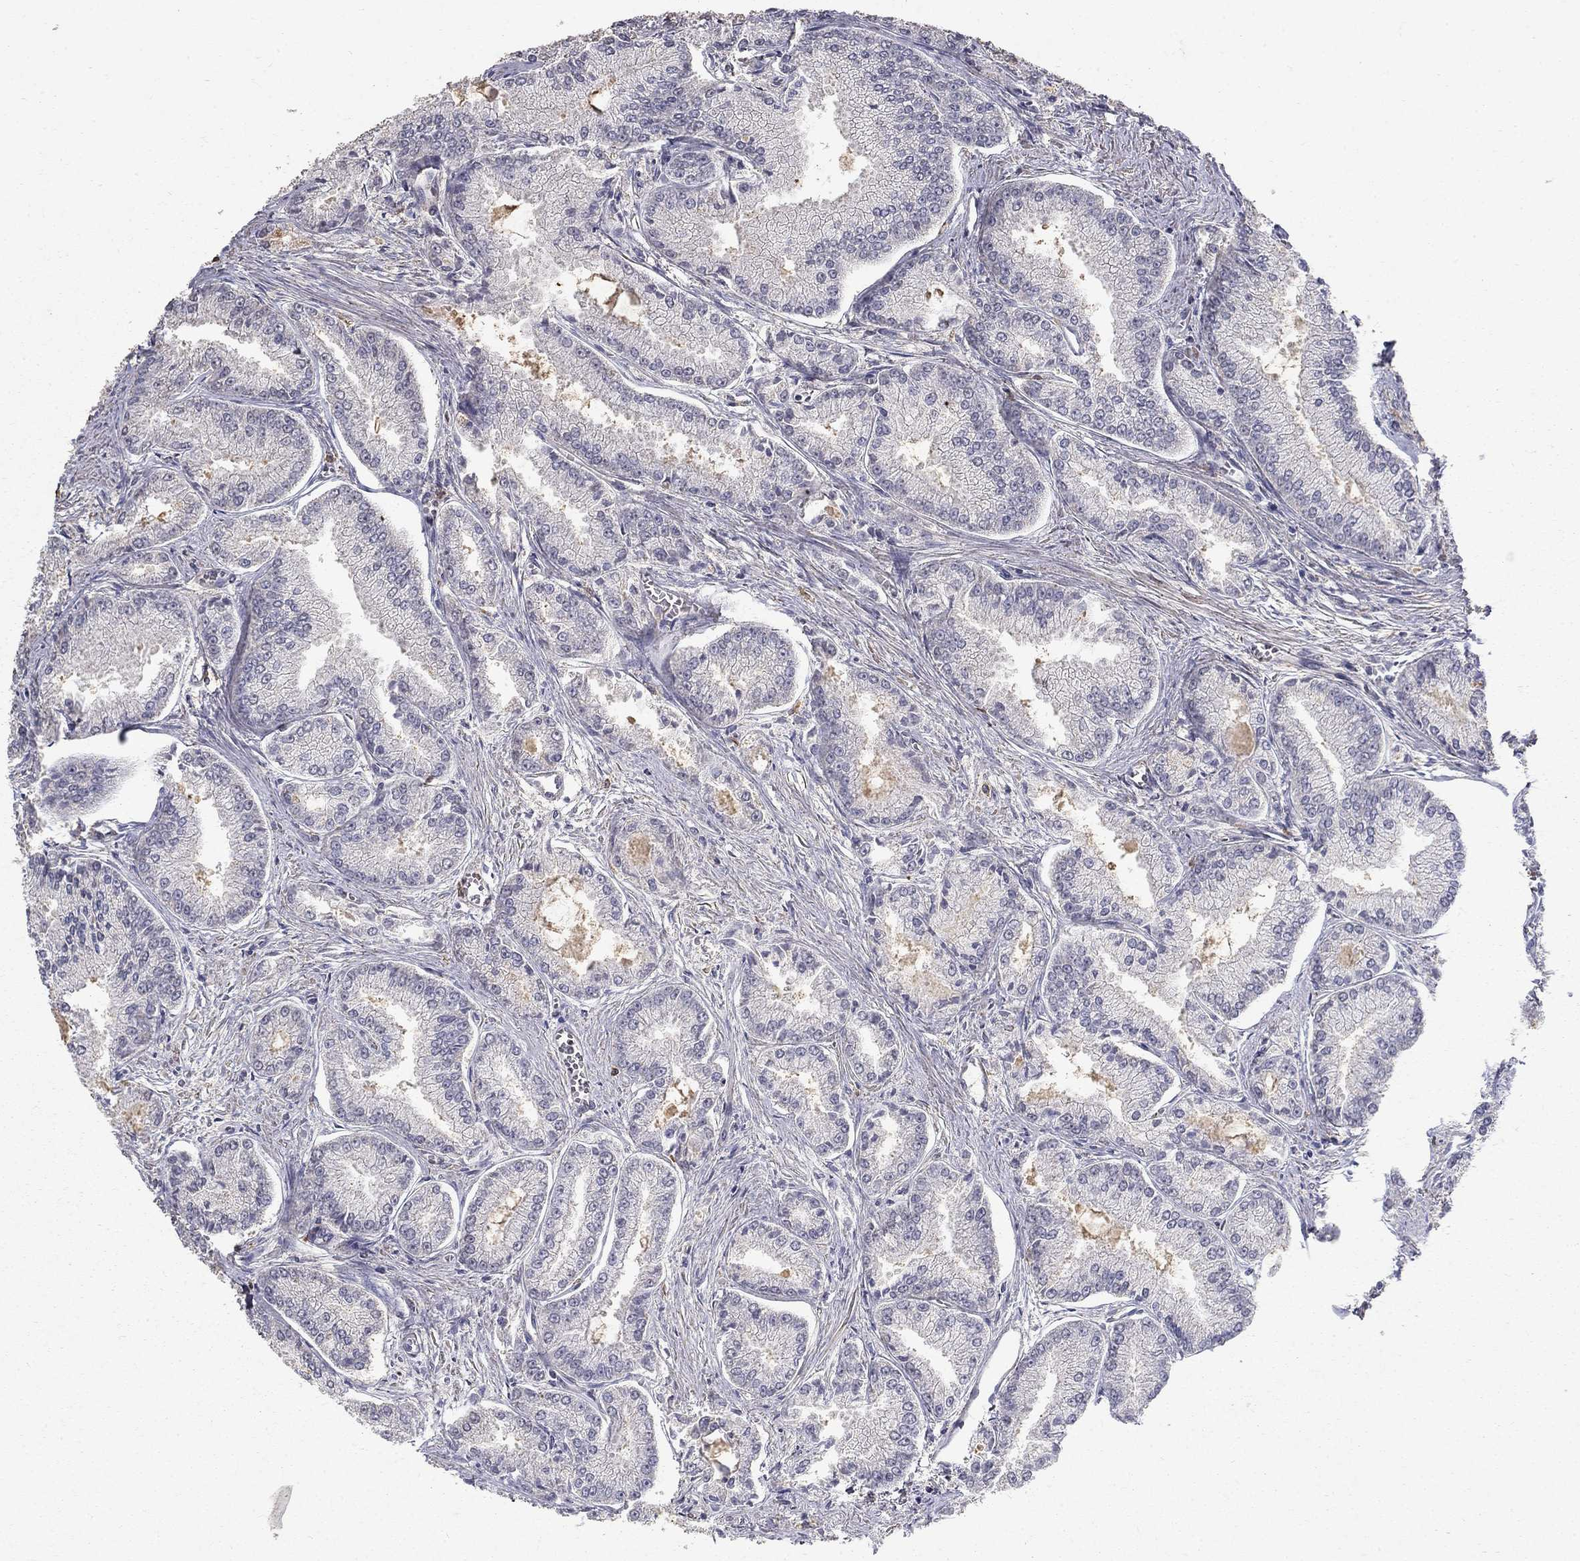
{"staining": {"intensity": "negative", "quantity": "none", "location": "none"}, "tissue": "prostate cancer", "cell_type": "Tumor cells", "image_type": "cancer", "snomed": [{"axis": "morphology", "description": "Adenocarcinoma, NOS"}, {"axis": "morphology", "description": "Adenocarcinoma, High grade"}, {"axis": "topography", "description": "Prostate"}], "caption": "Immunohistochemistry (IHC) histopathology image of neoplastic tissue: human prostate adenocarcinoma (high-grade) stained with DAB demonstrates no significant protein expression in tumor cells.", "gene": "MPP2", "patient": {"sex": "male", "age": 70}}